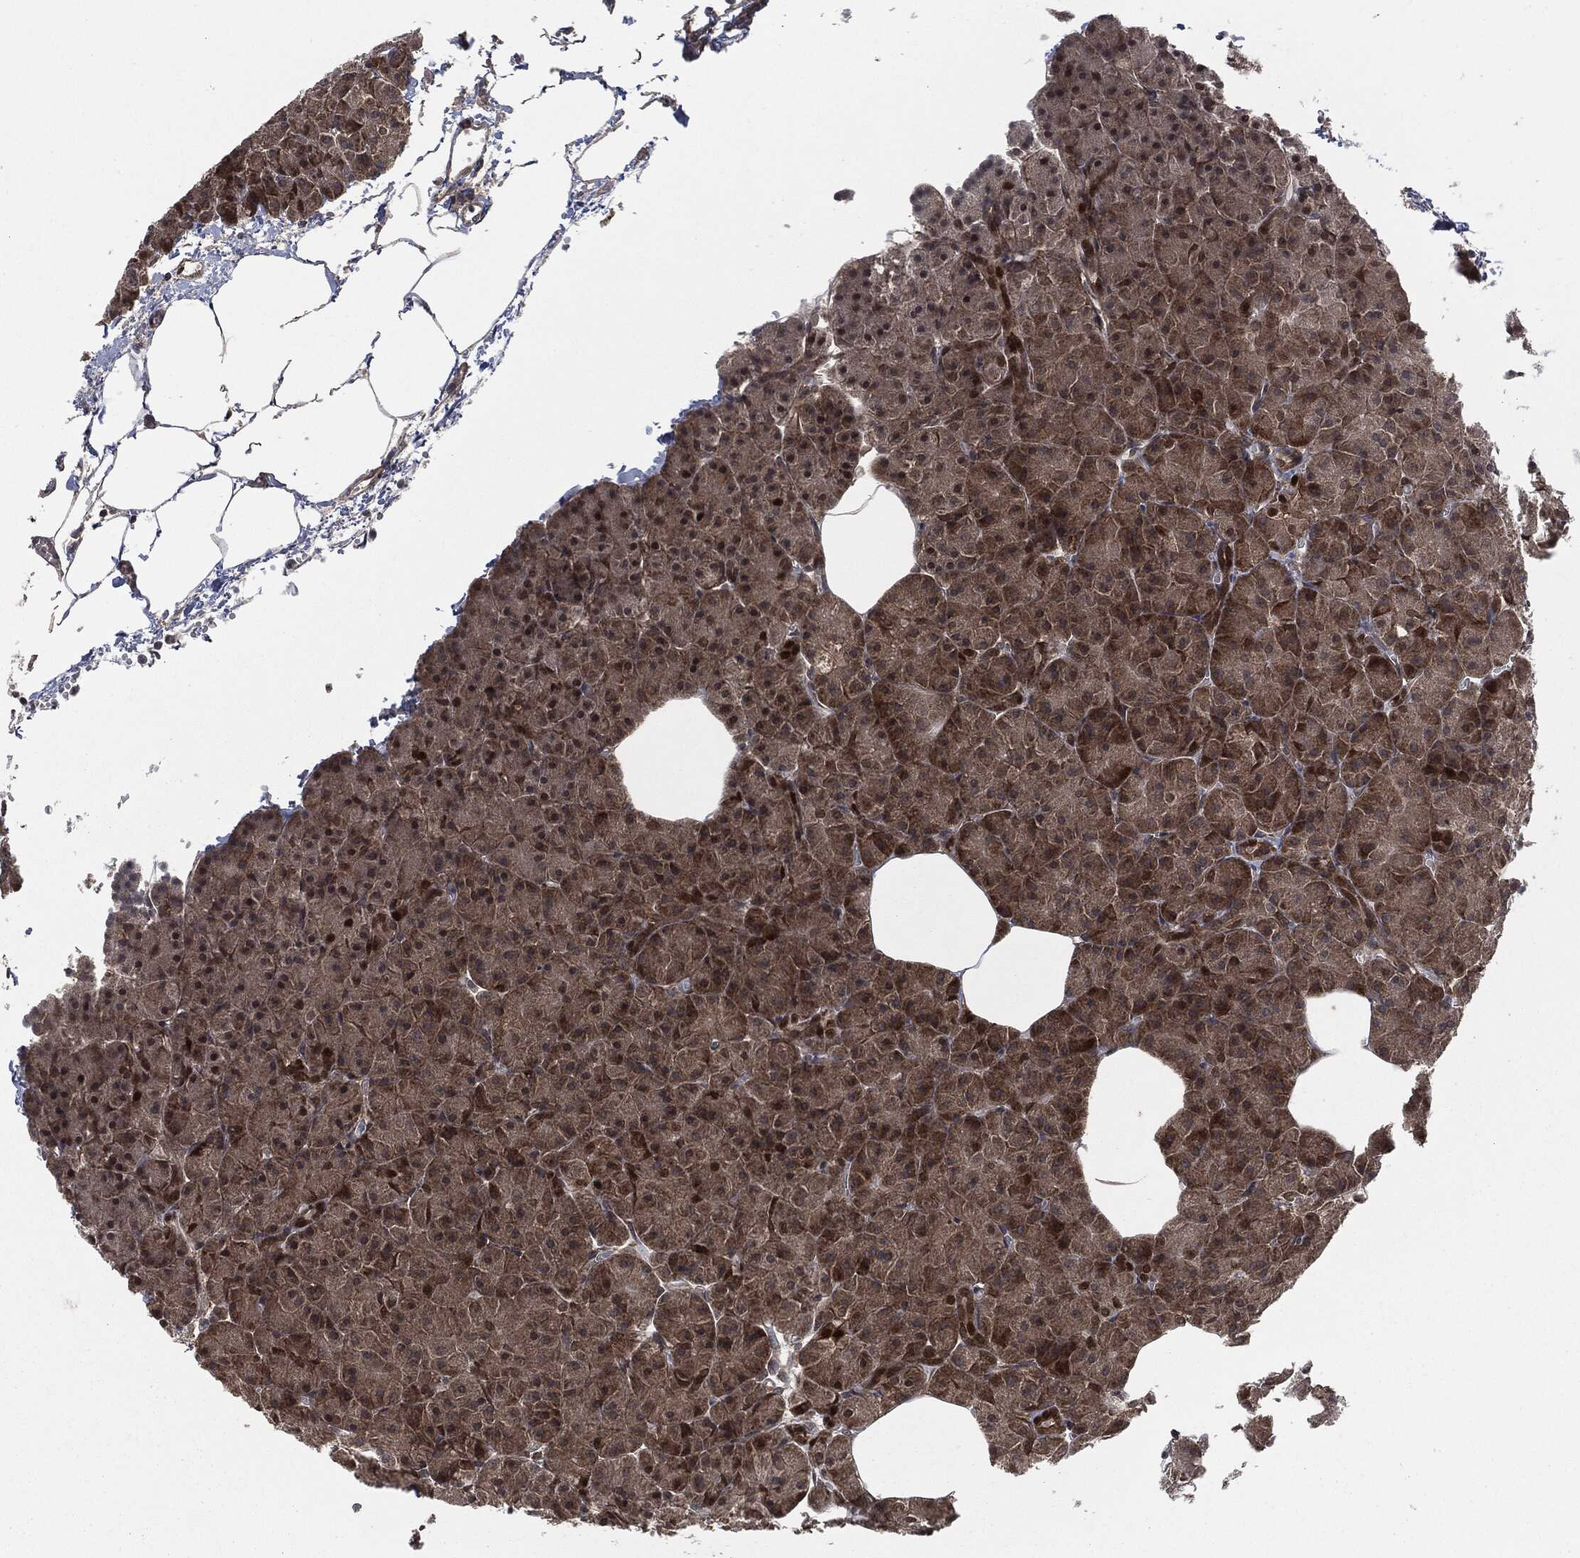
{"staining": {"intensity": "strong", "quantity": ">75%", "location": "cytoplasmic/membranous"}, "tissue": "pancreas", "cell_type": "Exocrine glandular cells", "image_type": "normal", "snomed": [{"axis": "morphology", "description": "Normal tissue, NOS"}, {"axis": "topography", "description": "Pancreas"}], "caption": "Immunohistochemistry (IHC) (DAB) staining of benign pancreas reveals strong cytoplasmic/membranous protein expression in about >75% of exocrine glandular cells.", "gene": "HRAS", "patient": {"sex": "male", "age": 61}}